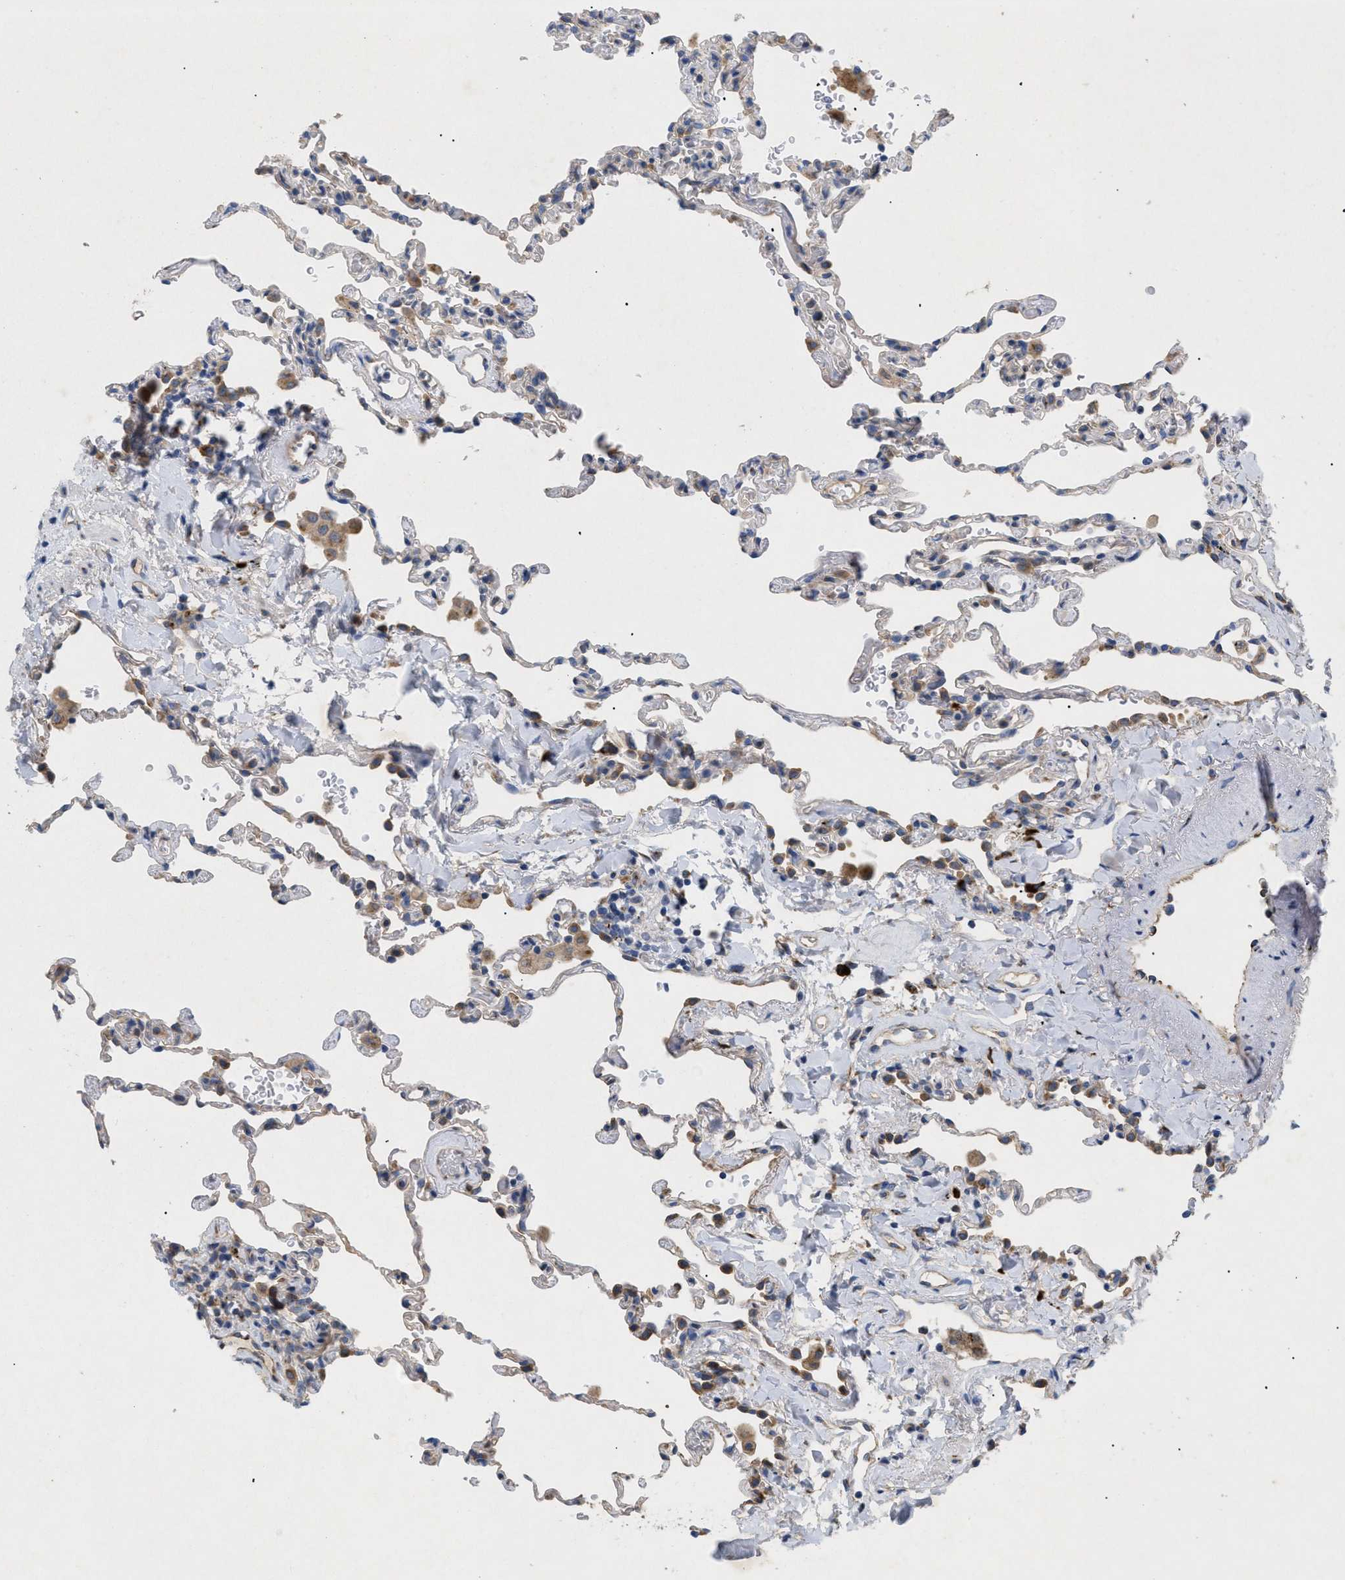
{"staining": {"intensity": "moderate", "quantity": "<25%", "location": "cytoplasmic/membranous"}, "tissue": "lung", "cell_type": "Alveolar cells", "image_type": "normal", "snomed": [{"axis": "morphology", "description": "Normal tissue, NOS"}, {"axis": "topography", "description": "Lung"}], "caption": "Immunohistochemistry of normal human lung demonstrates low levels of moderate cytoplasmic/membranous positivity in approximately <25% of alveolar cells. The protein of interest is stained brown, and the nuclei are stained in blue (DAB (3,3'-diaminobenzidine) IHC with brightfield microscopy, high magnification).", "gene": "SLC50A1", "patient": {"sex": "male", "age": 59}}